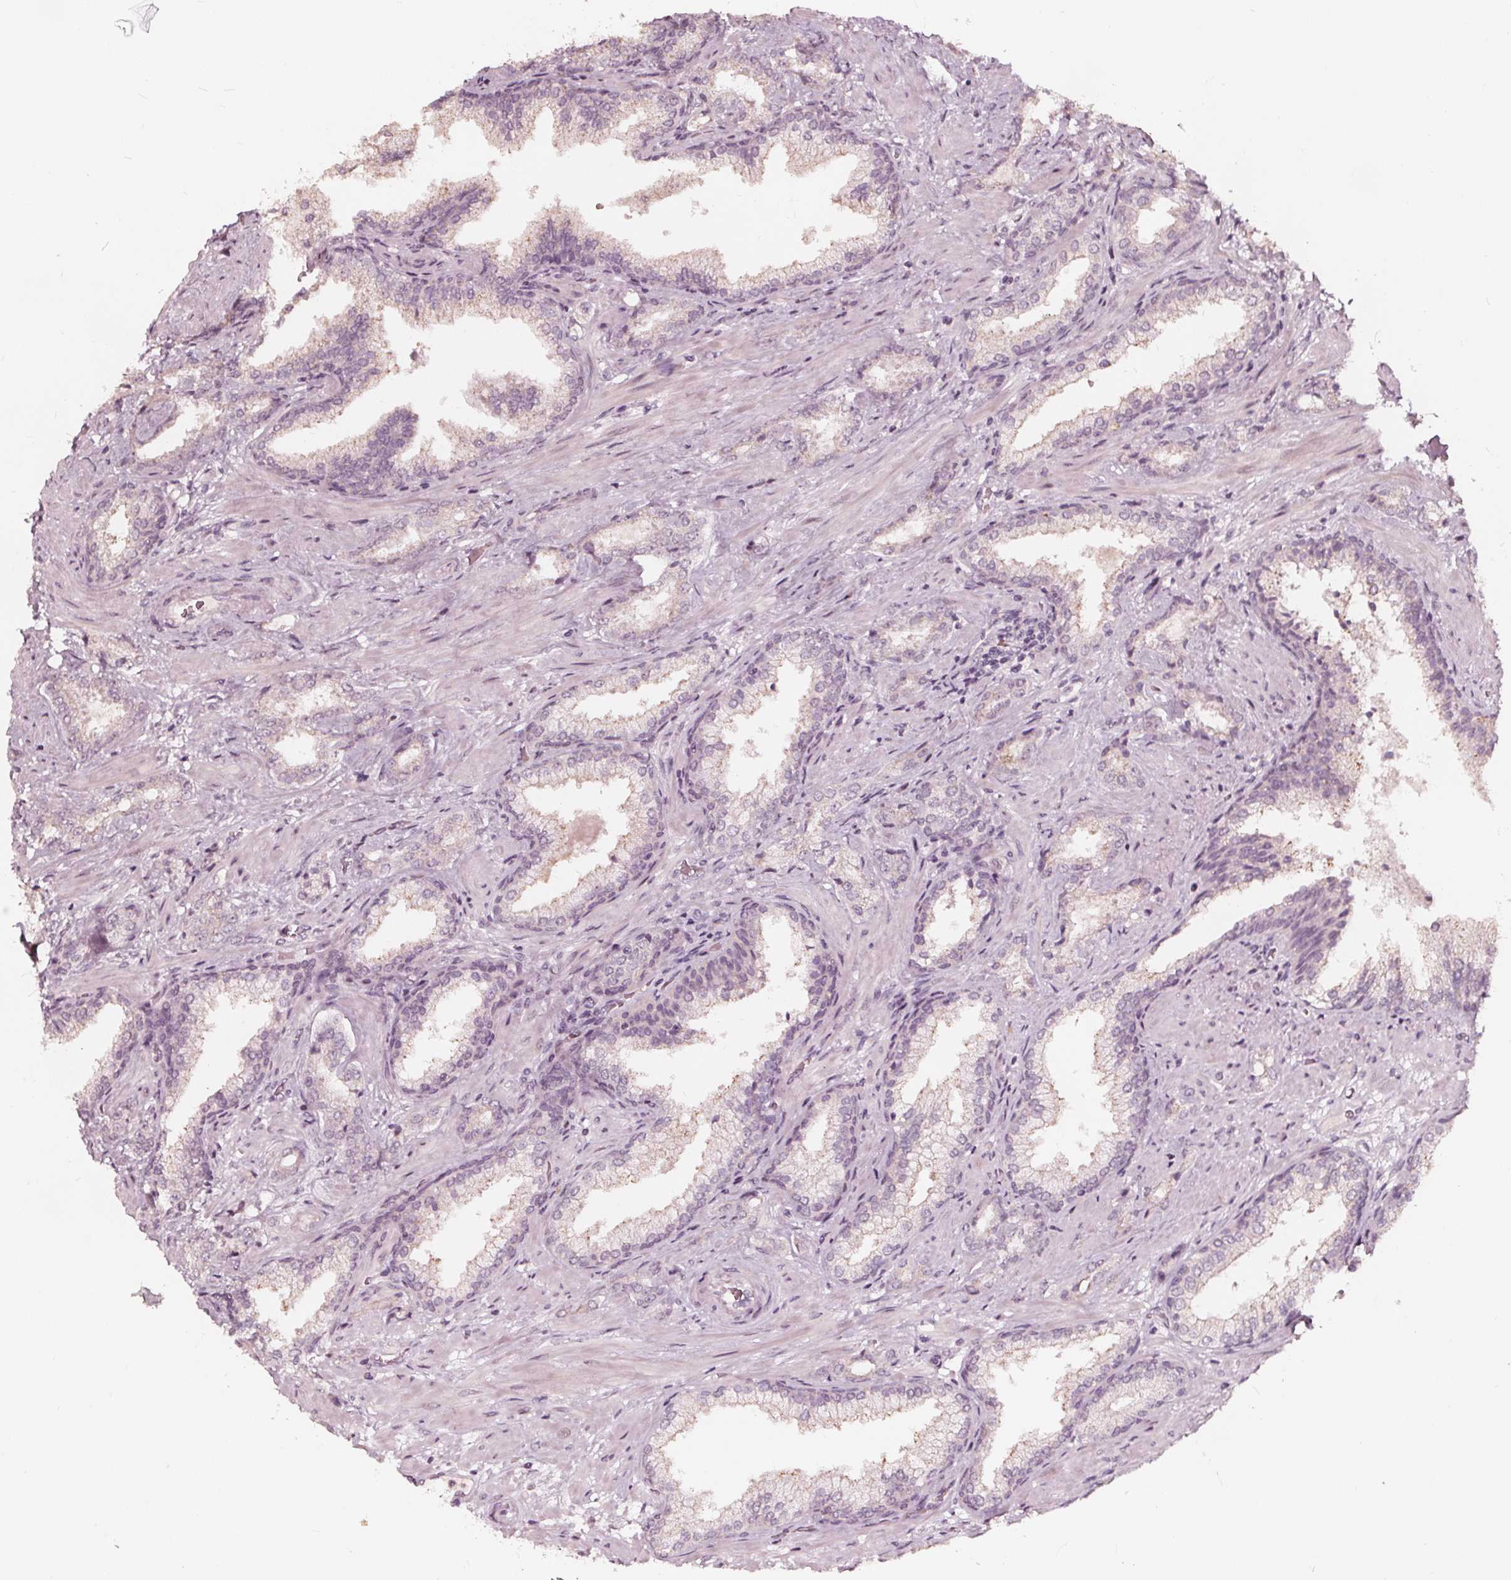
{"staining": {"intensity": "negative", "quantity": "none", "location": "none"}, "tissue": "prostate cancer", "cell_type": "Tumor cells", "image_type": "cancer", "snomed": [{"axis": "morphology", "description": "Adenocarcinoma, Low grade"}, {"axis": "topography", "description": "Prostate"}], "caption": "Immunohistochemical staining of prostate cancer displays no significant staining in tumor cells.", "gene": "NPC1L1", "patient": {"sex": "male", "age": 61}}